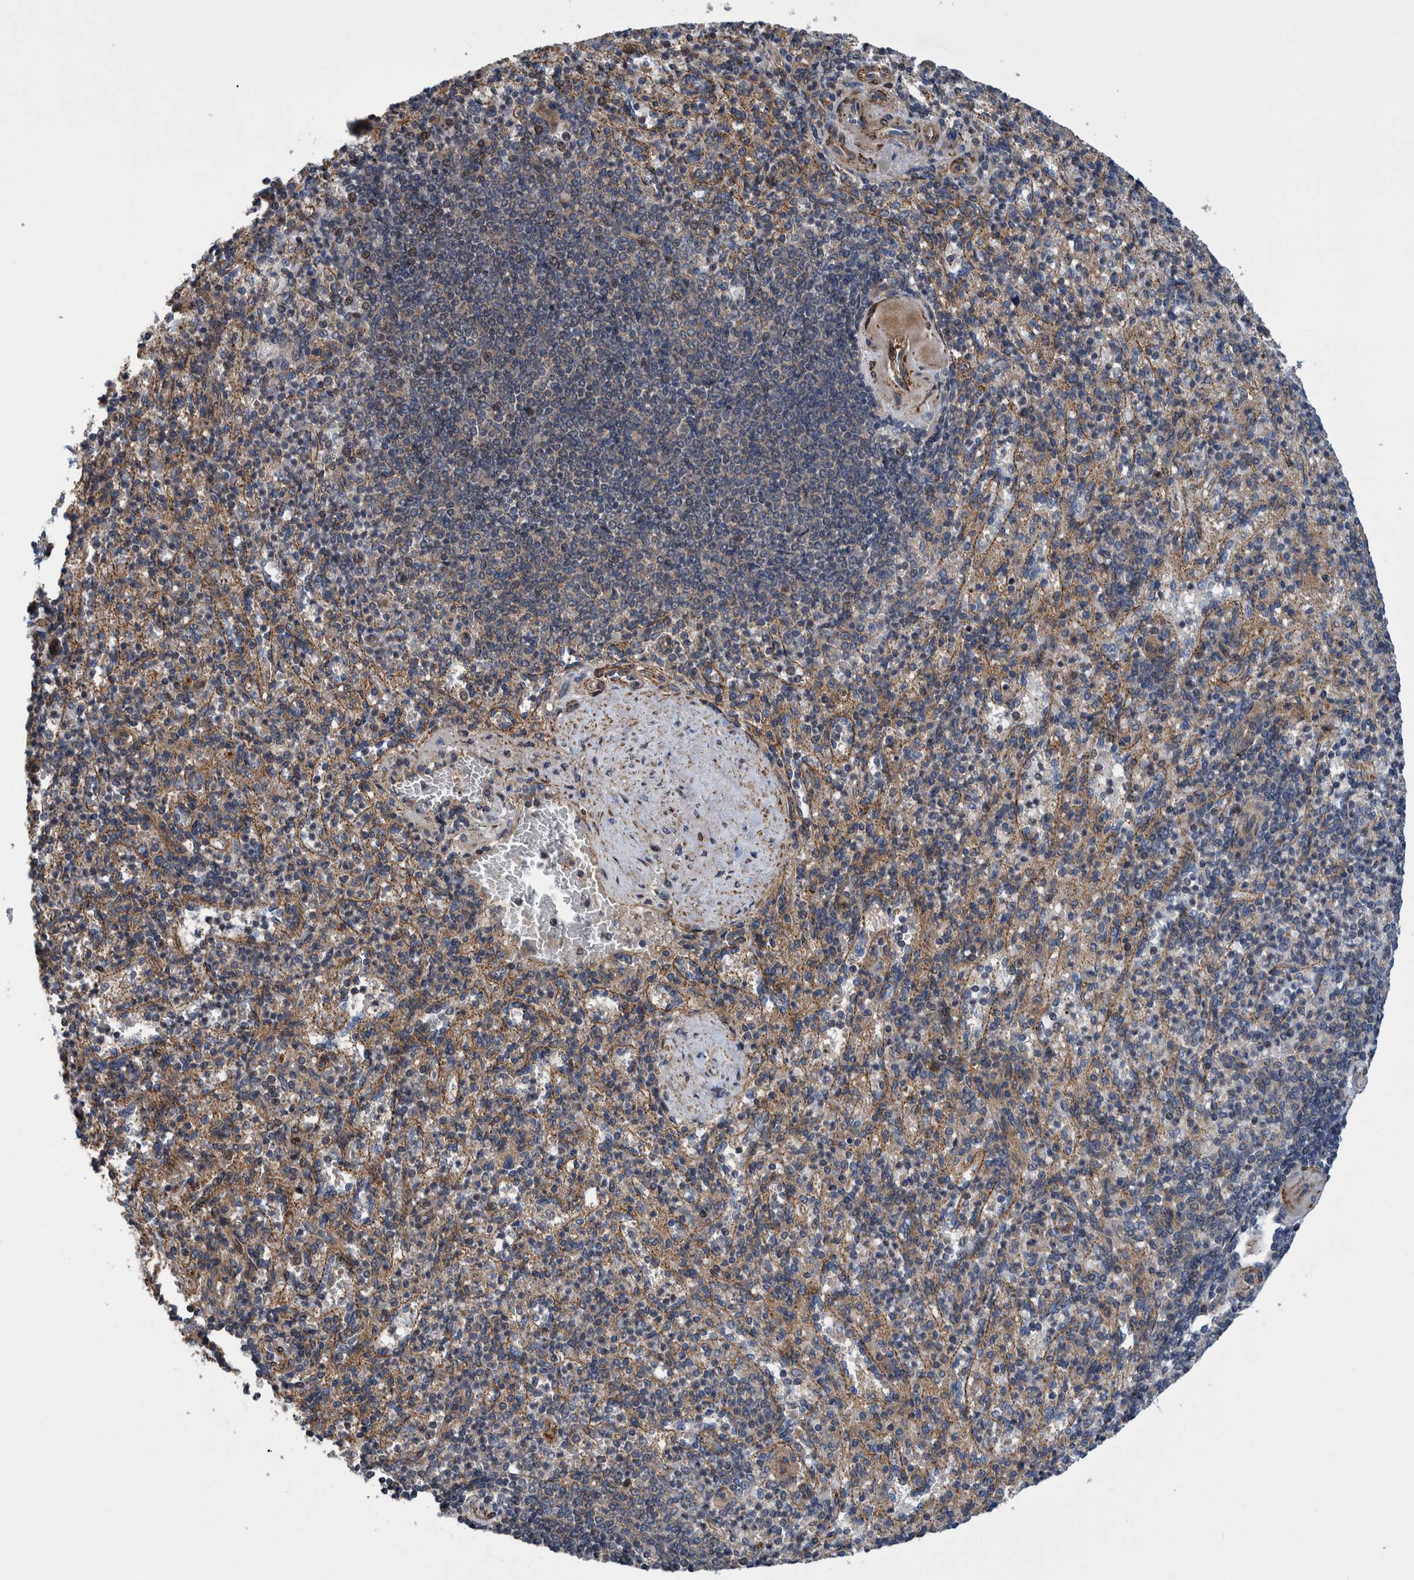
{"staining": {"intensity": "moderate", "quantity": ">75%", "location": "cytoplasmic/membranous"}, "tissue": "spleen", "cell_type": "Cells in red pulp", "image_type": "normal", "snomed": [{"axis": "morphology", "description": "Normal tissue, NOS"}, {"axis": "topography", "description": "Spleen"}], "caption": "Human spleen stained for a protein (brown) reveals moderate cytoplasmic/membranous positive staining in about >75% of cells in red pulp.", "gene": "GRPEL2", "patient": {"sex": "female", "age": 74}}